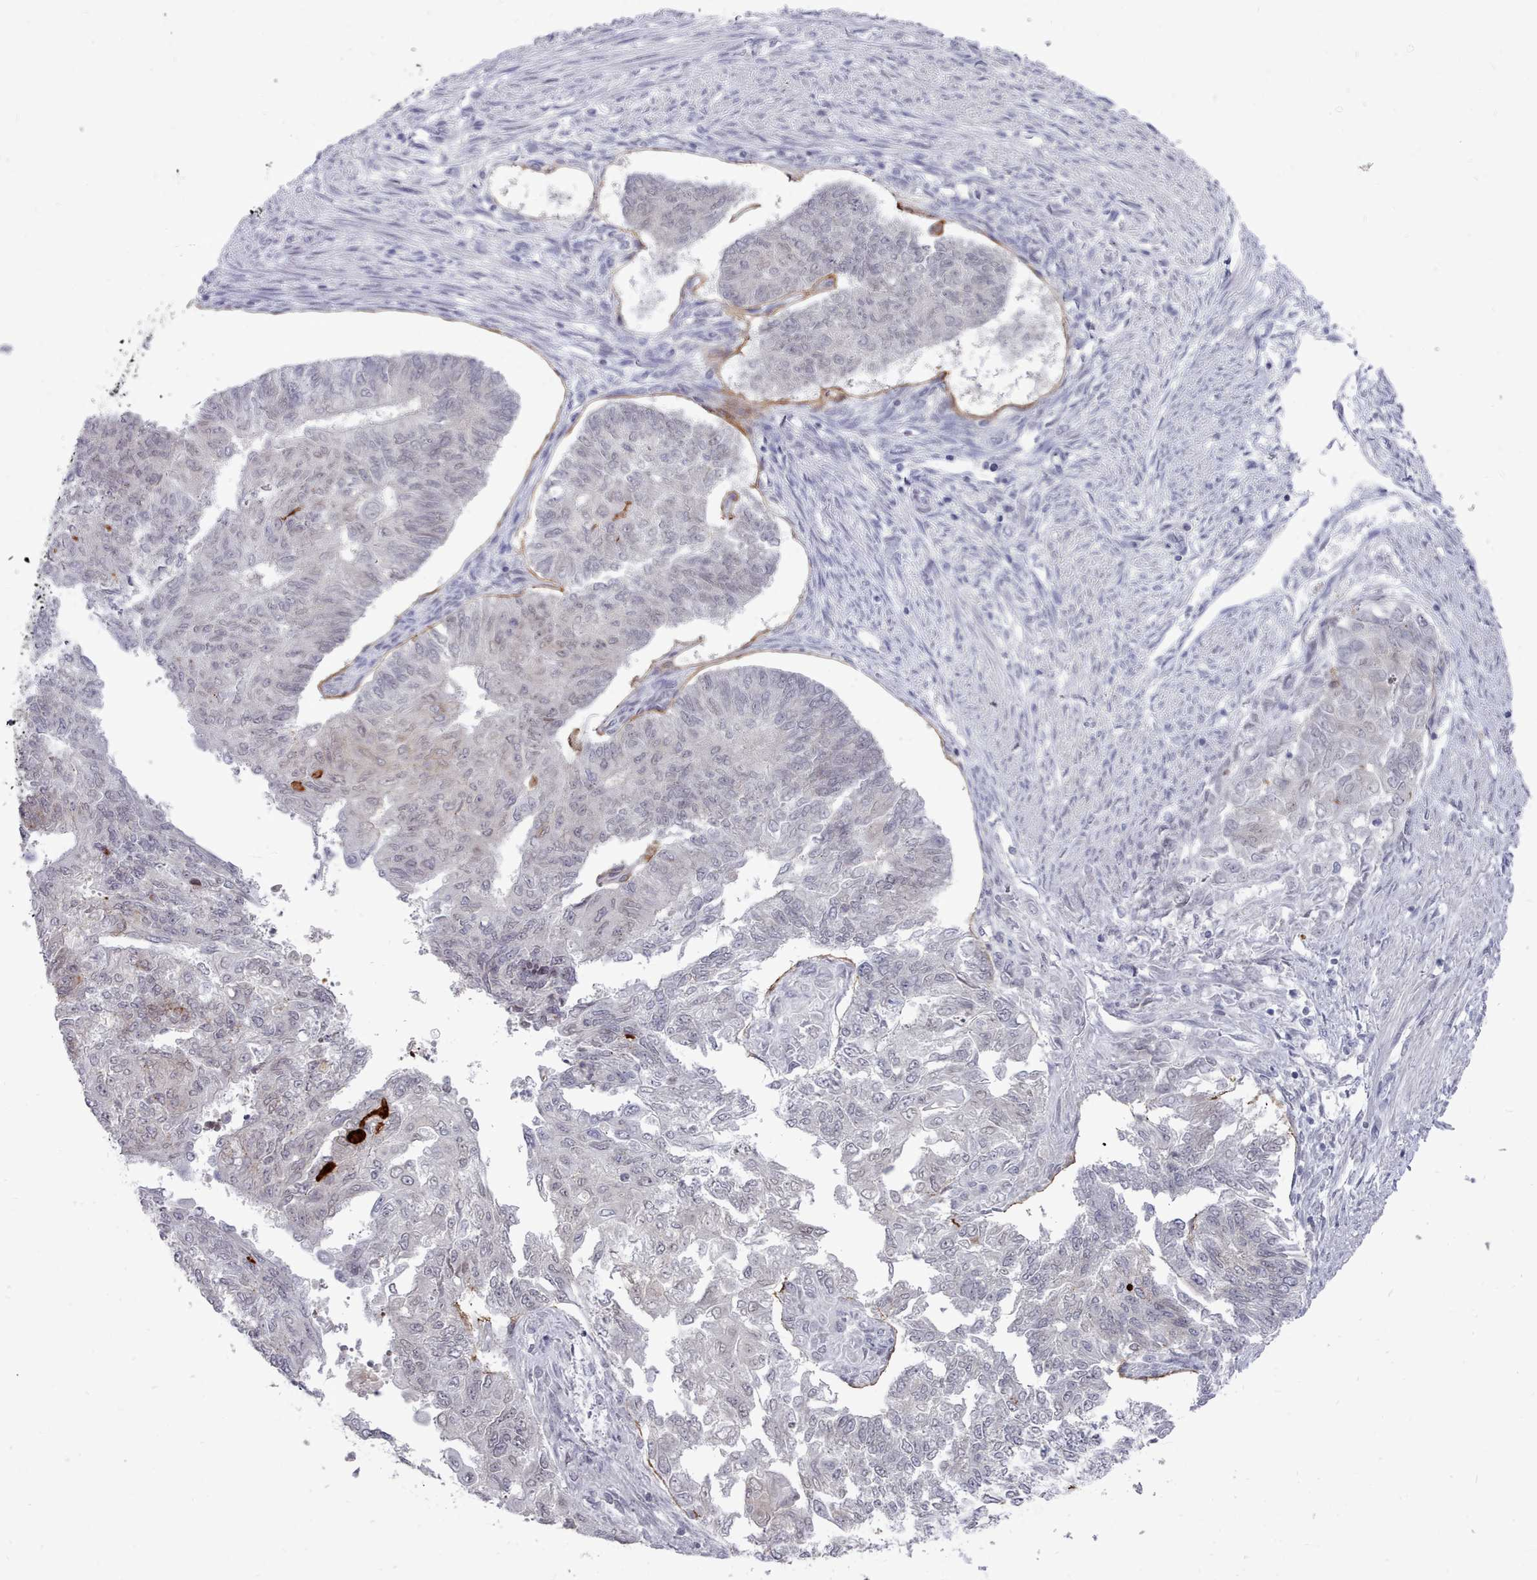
{"staining": {"intensity": "negative", "quantity": "none", "location": "none"}, "tissue": "endometrial cancer", "cell_type": "Tumor cells", "image_type": "cancer", "snomed": [{"axis": "morphology", "description": "Adenocarcinoma, NOS"}, {"axis": "topography", "description": "Endometrium"}], "caption": "High magnification brightfield microscopy of endometrial cancer (adenocarcinoma) stained with DAB (3,3'-diaminobenzidine) (brown) and counterstained with hematoxylin (blue): tumor cells show no significant positivity.", "gene": "GINS1", "patient": {"sex": "female", "age": 32}}